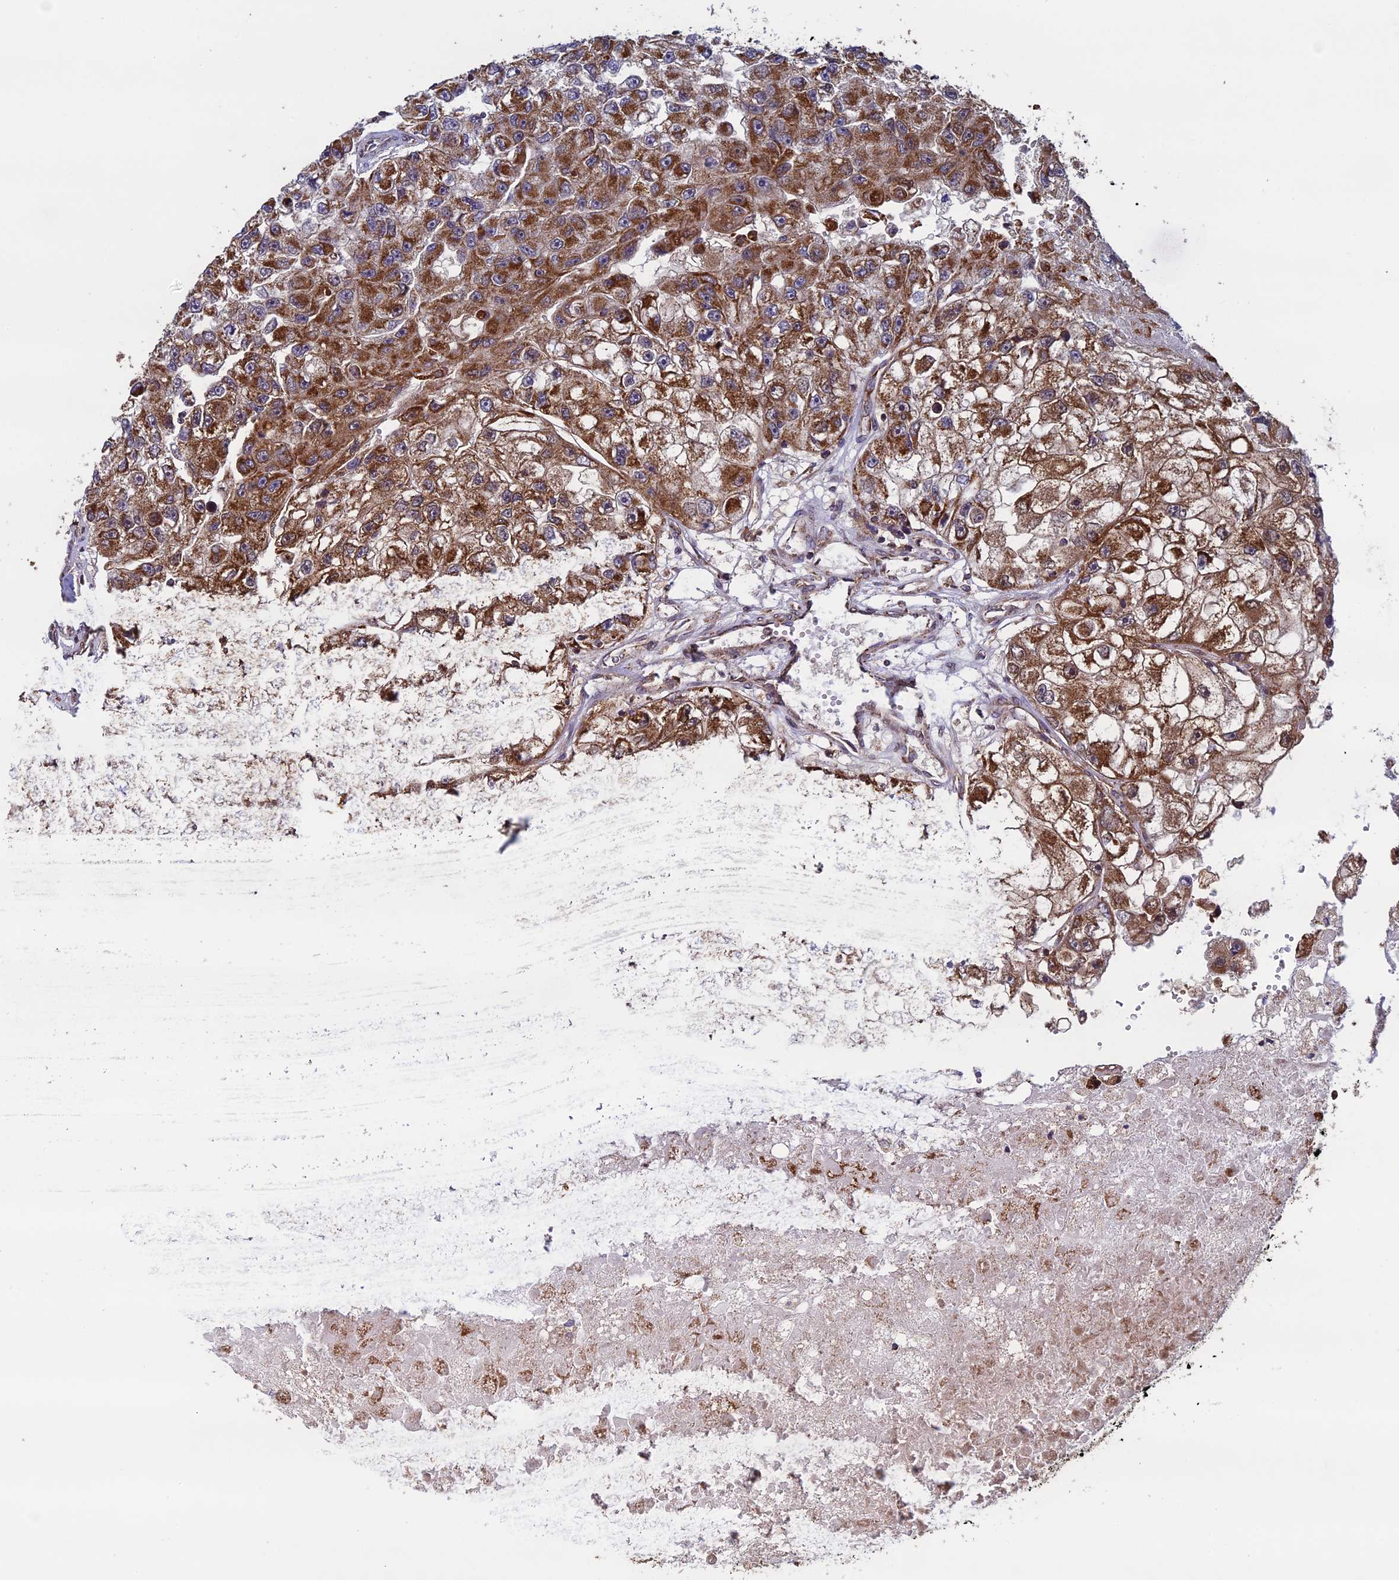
{"staining": {"intensity": "strong", "quantity": ">75%", "location": "cytoplasmic/membranous"}, "tissue": "renal cancer", "cell_type": "Tumor cells", "image_type": "cancer", "snomed": [{"axis": "morphology", "description": "Adenocarcinoma, NOS"}, {"axis": "topography", "description": "Kidney"}], "caption": "The histopathology image demonstrates a brown stain indicating the presence of a protein in the cytoplasmic/membranous of tumor cells in renal adenocarcinoma. The protein is stained brown, and the nuclei are stained in blue (DAB (3,3'-diaminobenzidine) IHC with brightfield microscopy, high magnification).", "gene": "CCDC8", "patient": {"sex": "male", "age": 63}}